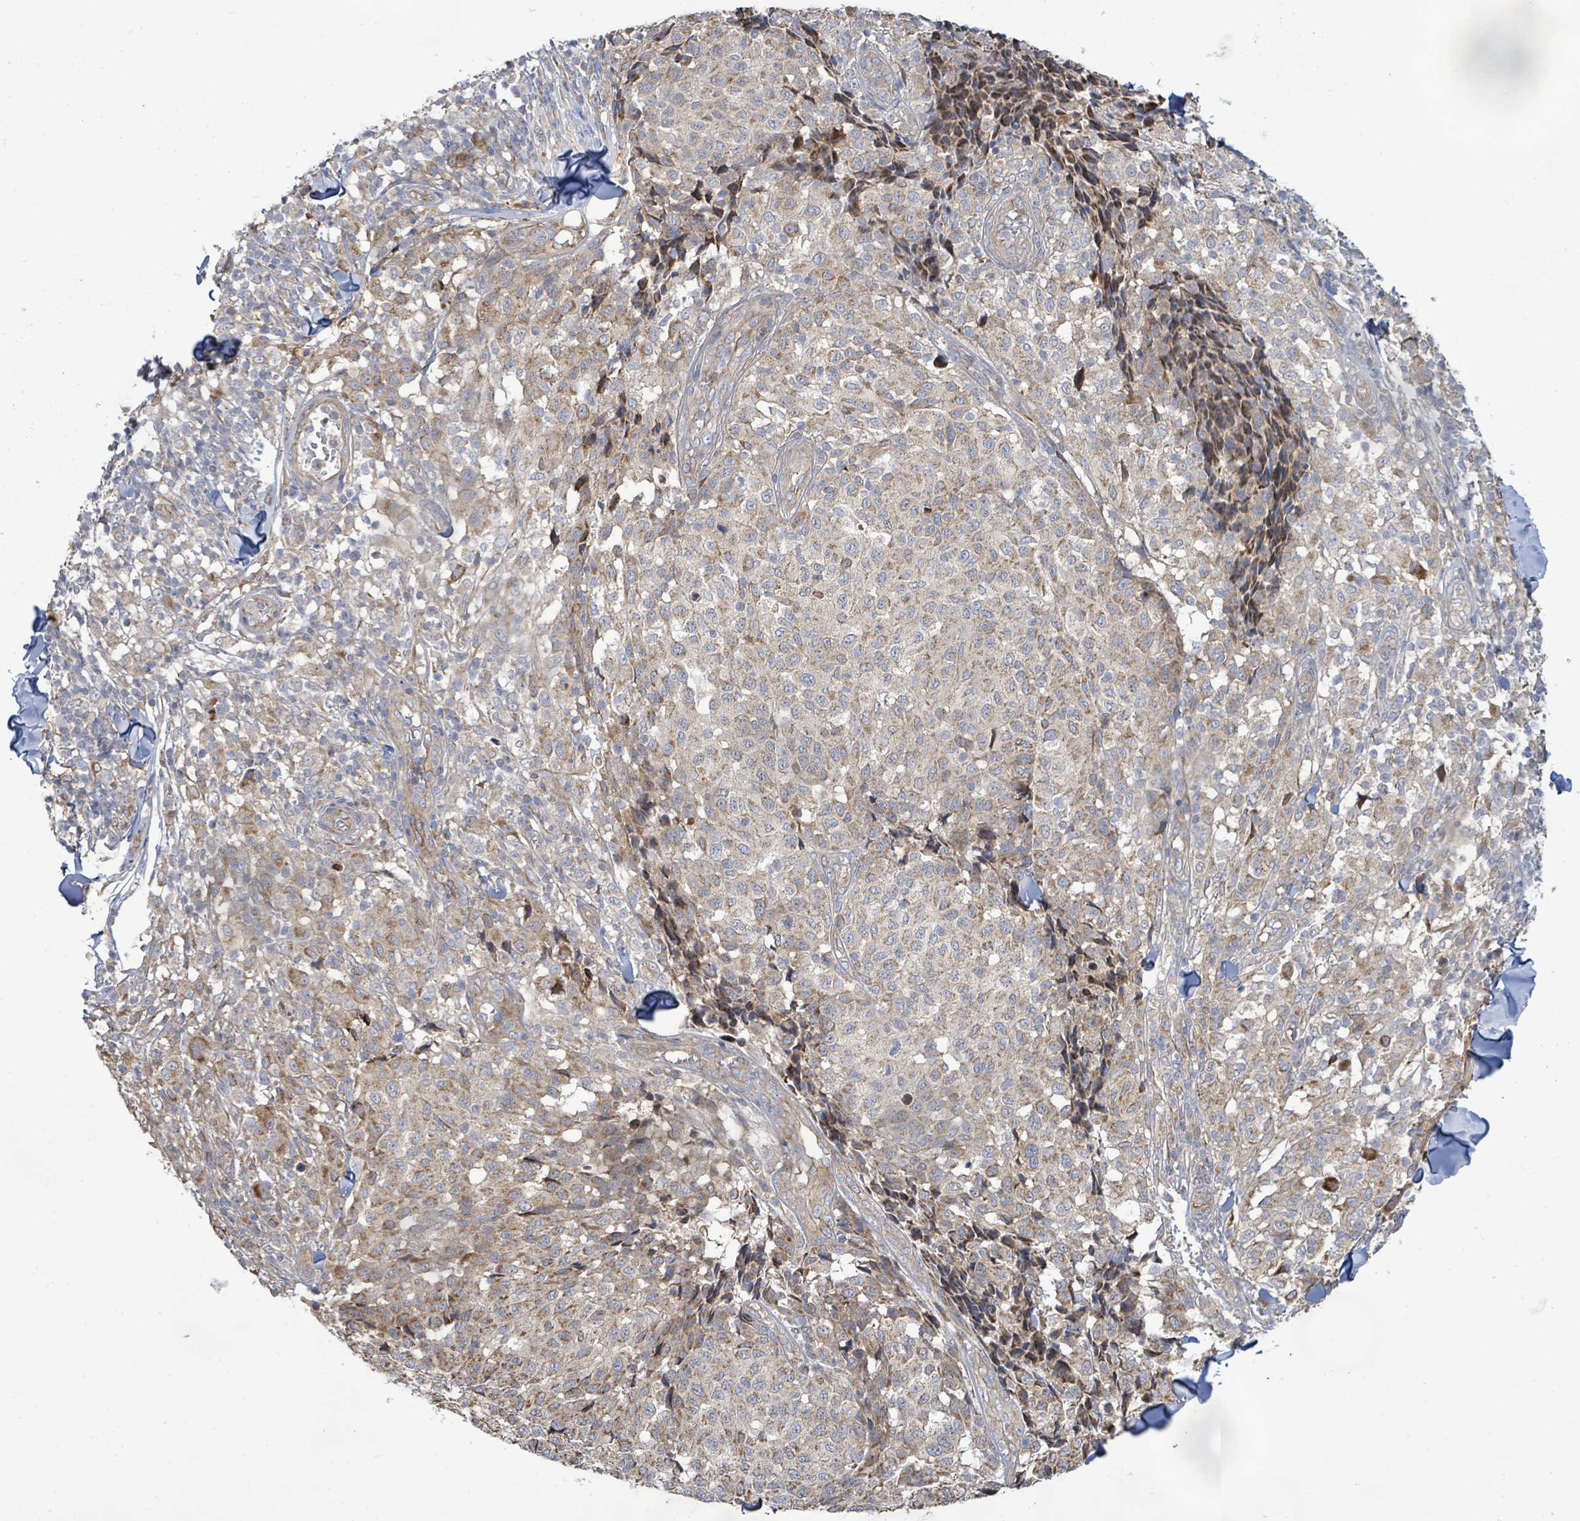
{"staining": {"intensity": "weak", "quantity": "25%-75%", "location": "cytoplasmic/membranous"}, "tissue": "melanoma", "cell_type": "Tumor cells", "image_type": "cancer", "snomed": [{"axis": "morphology", "description": "Malignant melanoma, NOS"}, {"axis": "topography", "description": "Skin"}], "caption": "Melanoma stained with a protein marker demonstrates weak staining in tumor cells.", "gene": "KBTBD11", "patient": {"sex": "male", "age": 66}}